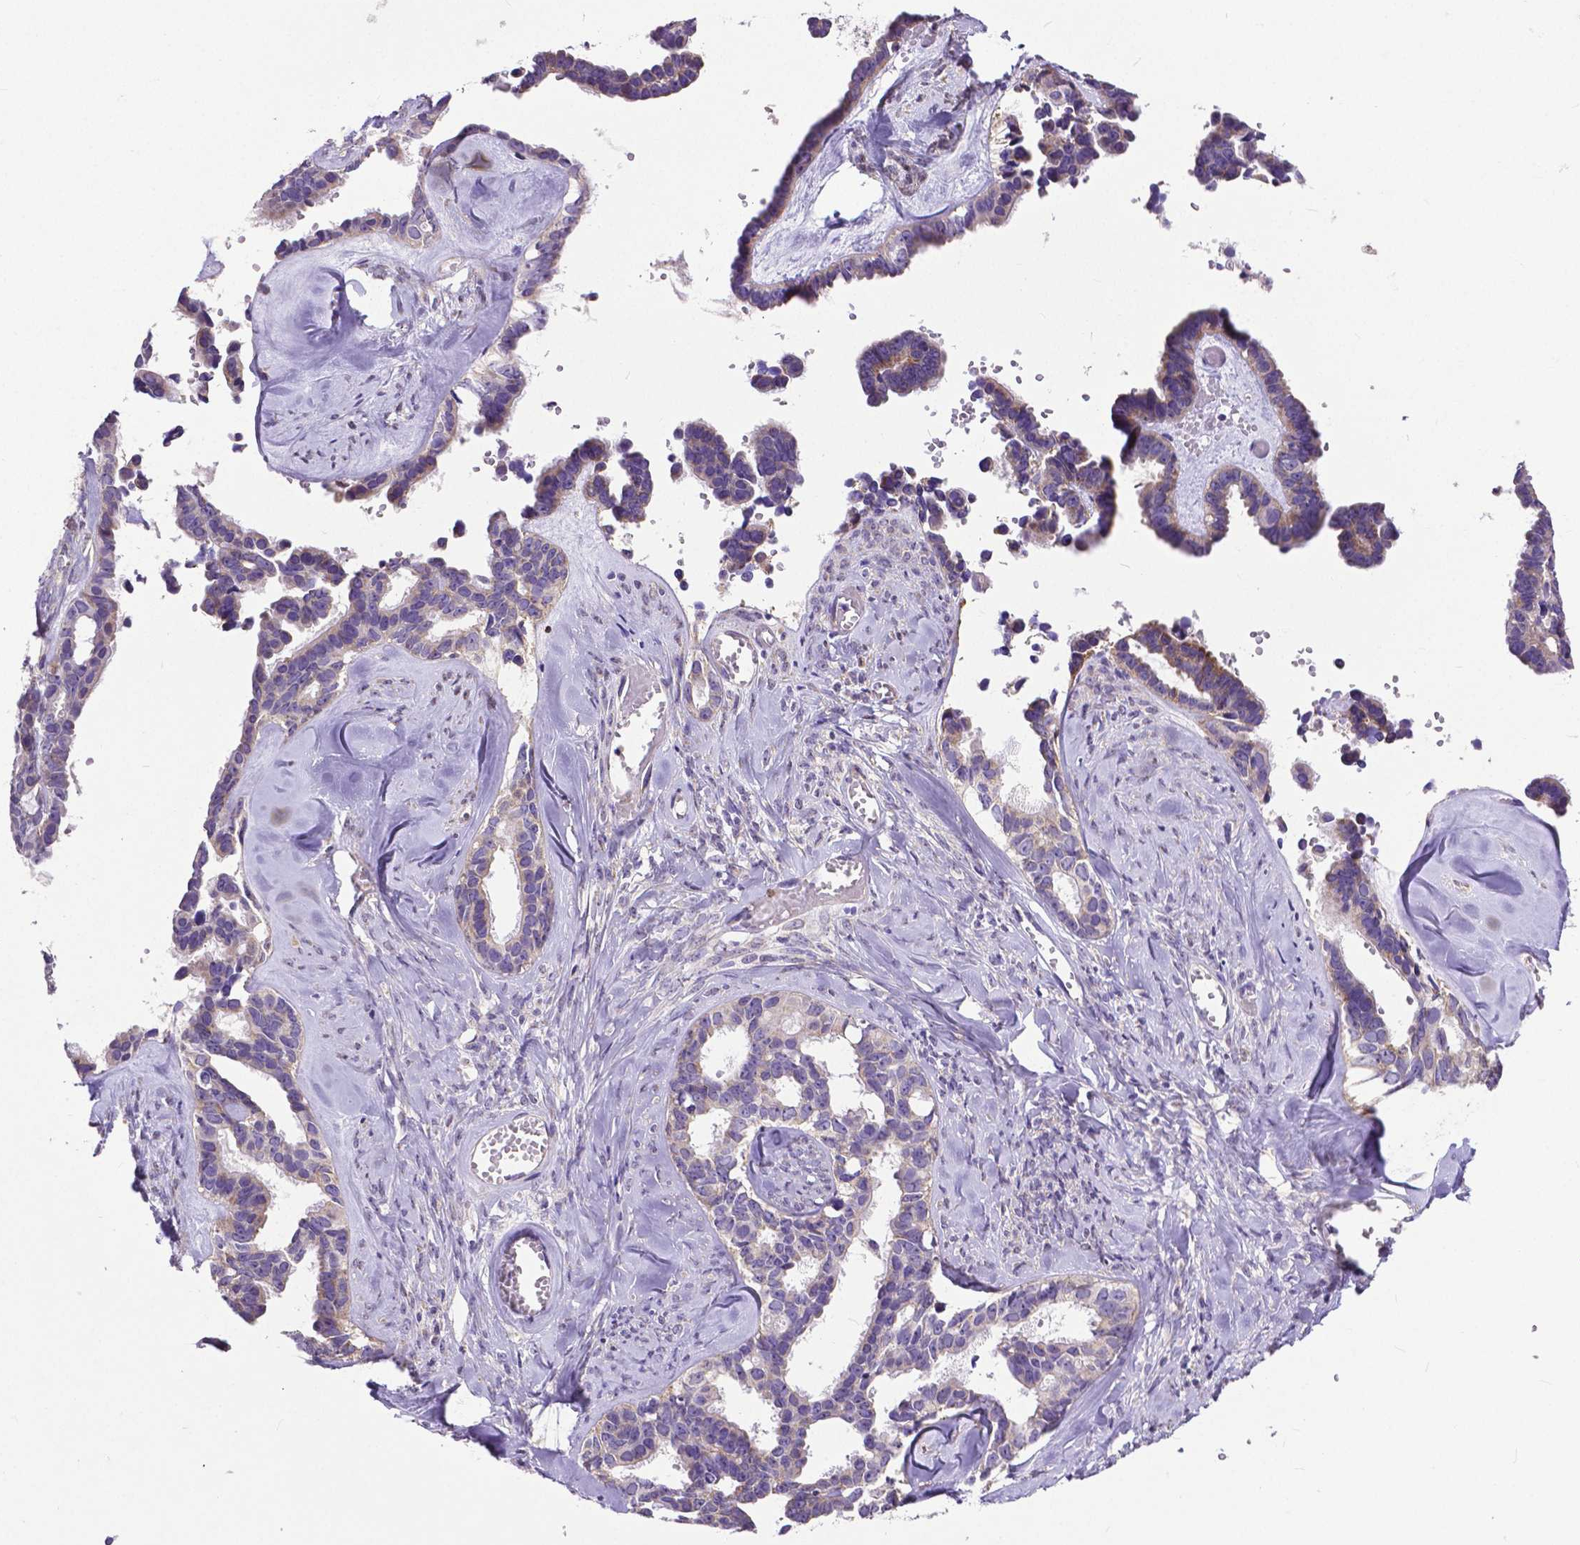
{"staining": {"intensity": "negative", "quantity": "none", "location": "none"}, "tissue": "ovarian cancer", "cell_type": "Tumor cells", "image_type": "cancer", "snomed": [{"axis": "morphology", "description": "Cystadenocarcinoma, serous, NOS"}, {"axis": "topography", "description": "Ovary"}], "caption": "Tumor cells are negative for brown protein staining in ovarian serous cystadenocarcinoma.", "gene": "MCL1", "patient": {"sex": "female", "age": 69}}